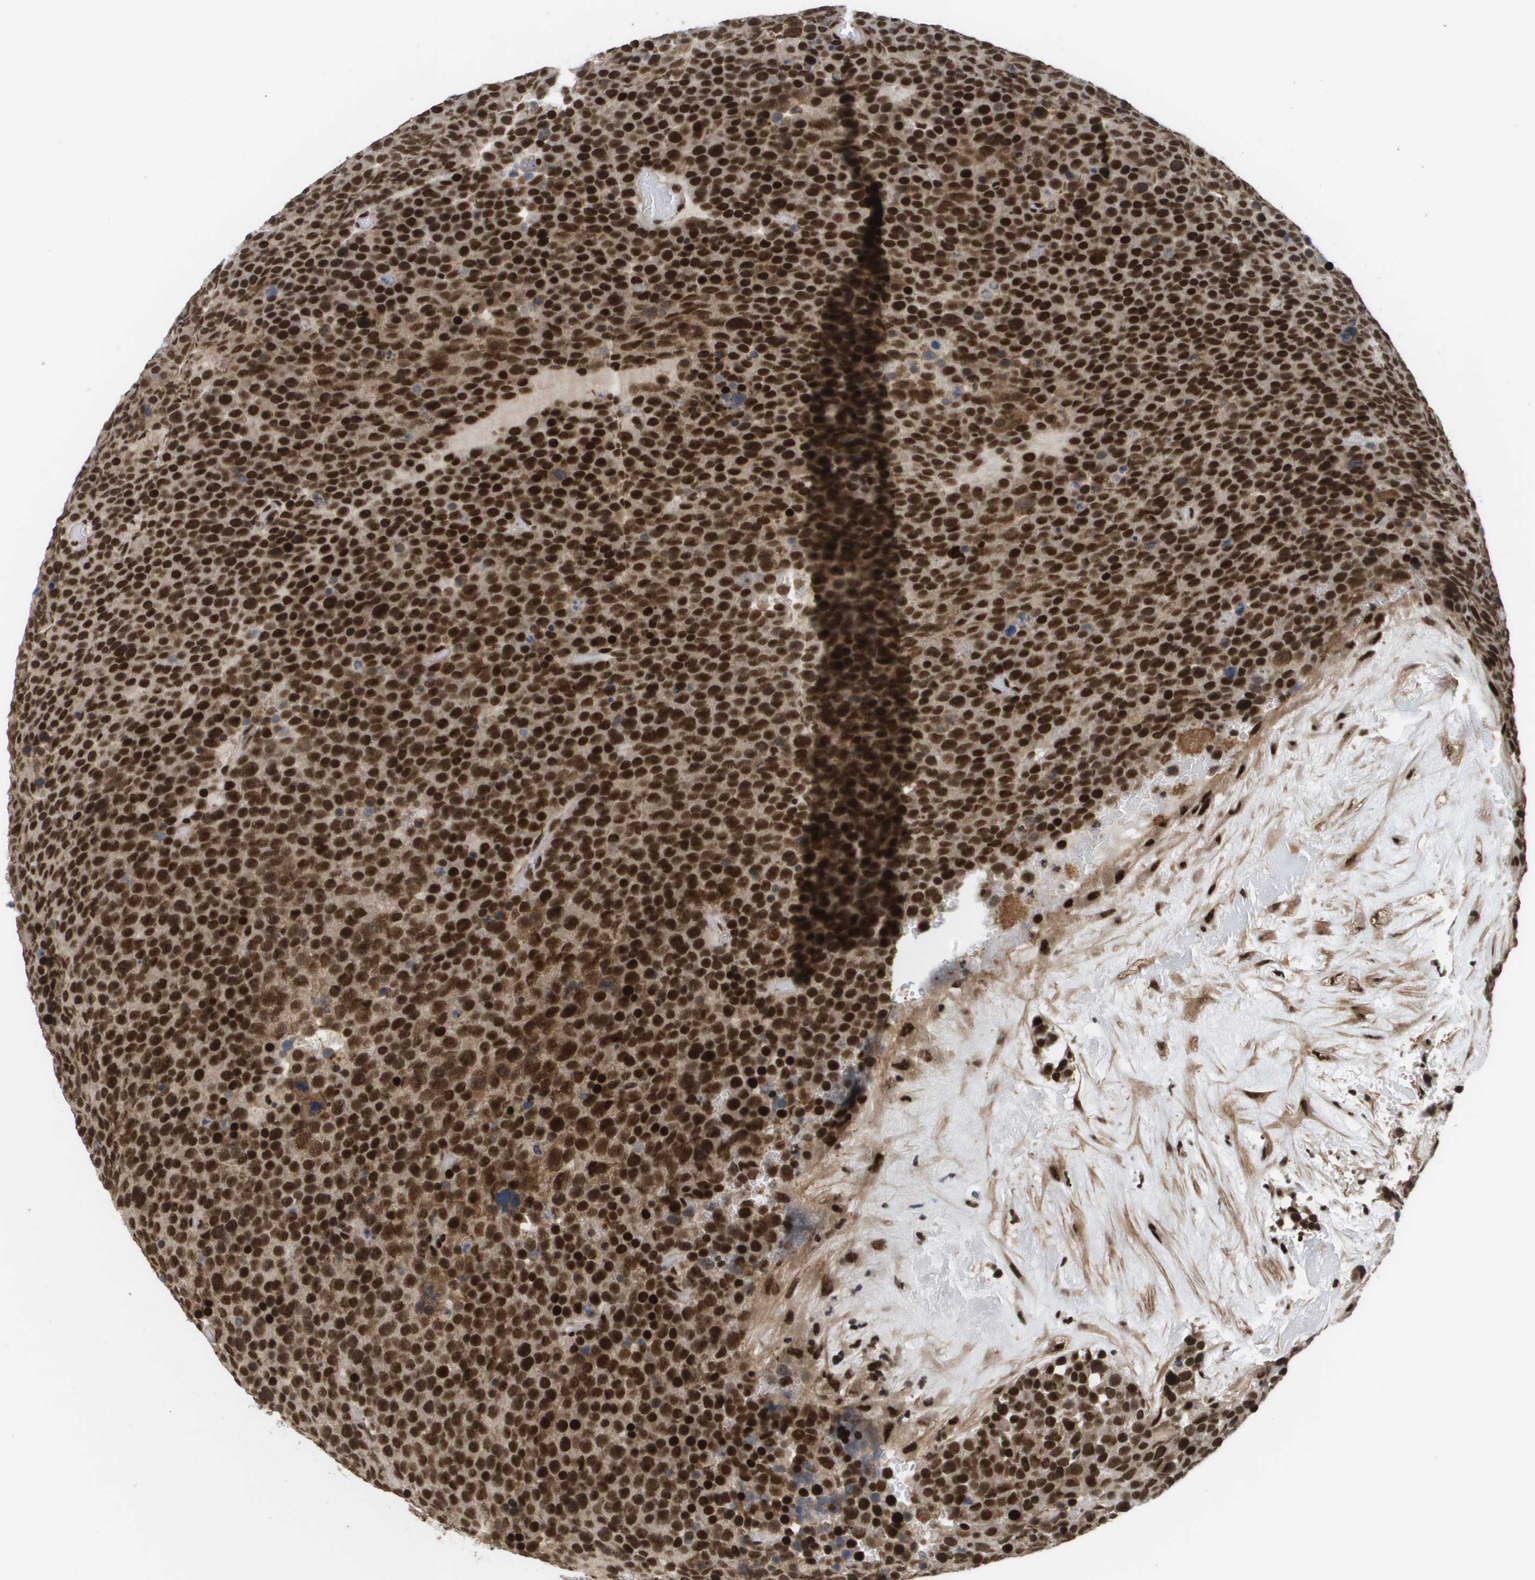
{"staining": {"intensity": "strong", "quantity": ">75%", "location": "cytoplasmic/membranous,nuclear"}, "tissue": "testis cancer", "cell_type": "Tumor cells", "image_type": "cancer", "snomed": [{"axis": "morphology", "description": "Seminoma, NOS"}, {"axis": "topography", "description": "Testis"}], "caption": "DAB immunohistochemical staining of human testis seminoma reveals strong cytoplasmic/membranous and nuclear protein staining in about >75% of tumor cells.", "gene": "PRCC", "patient": {"sex": "male", "age": 71}}